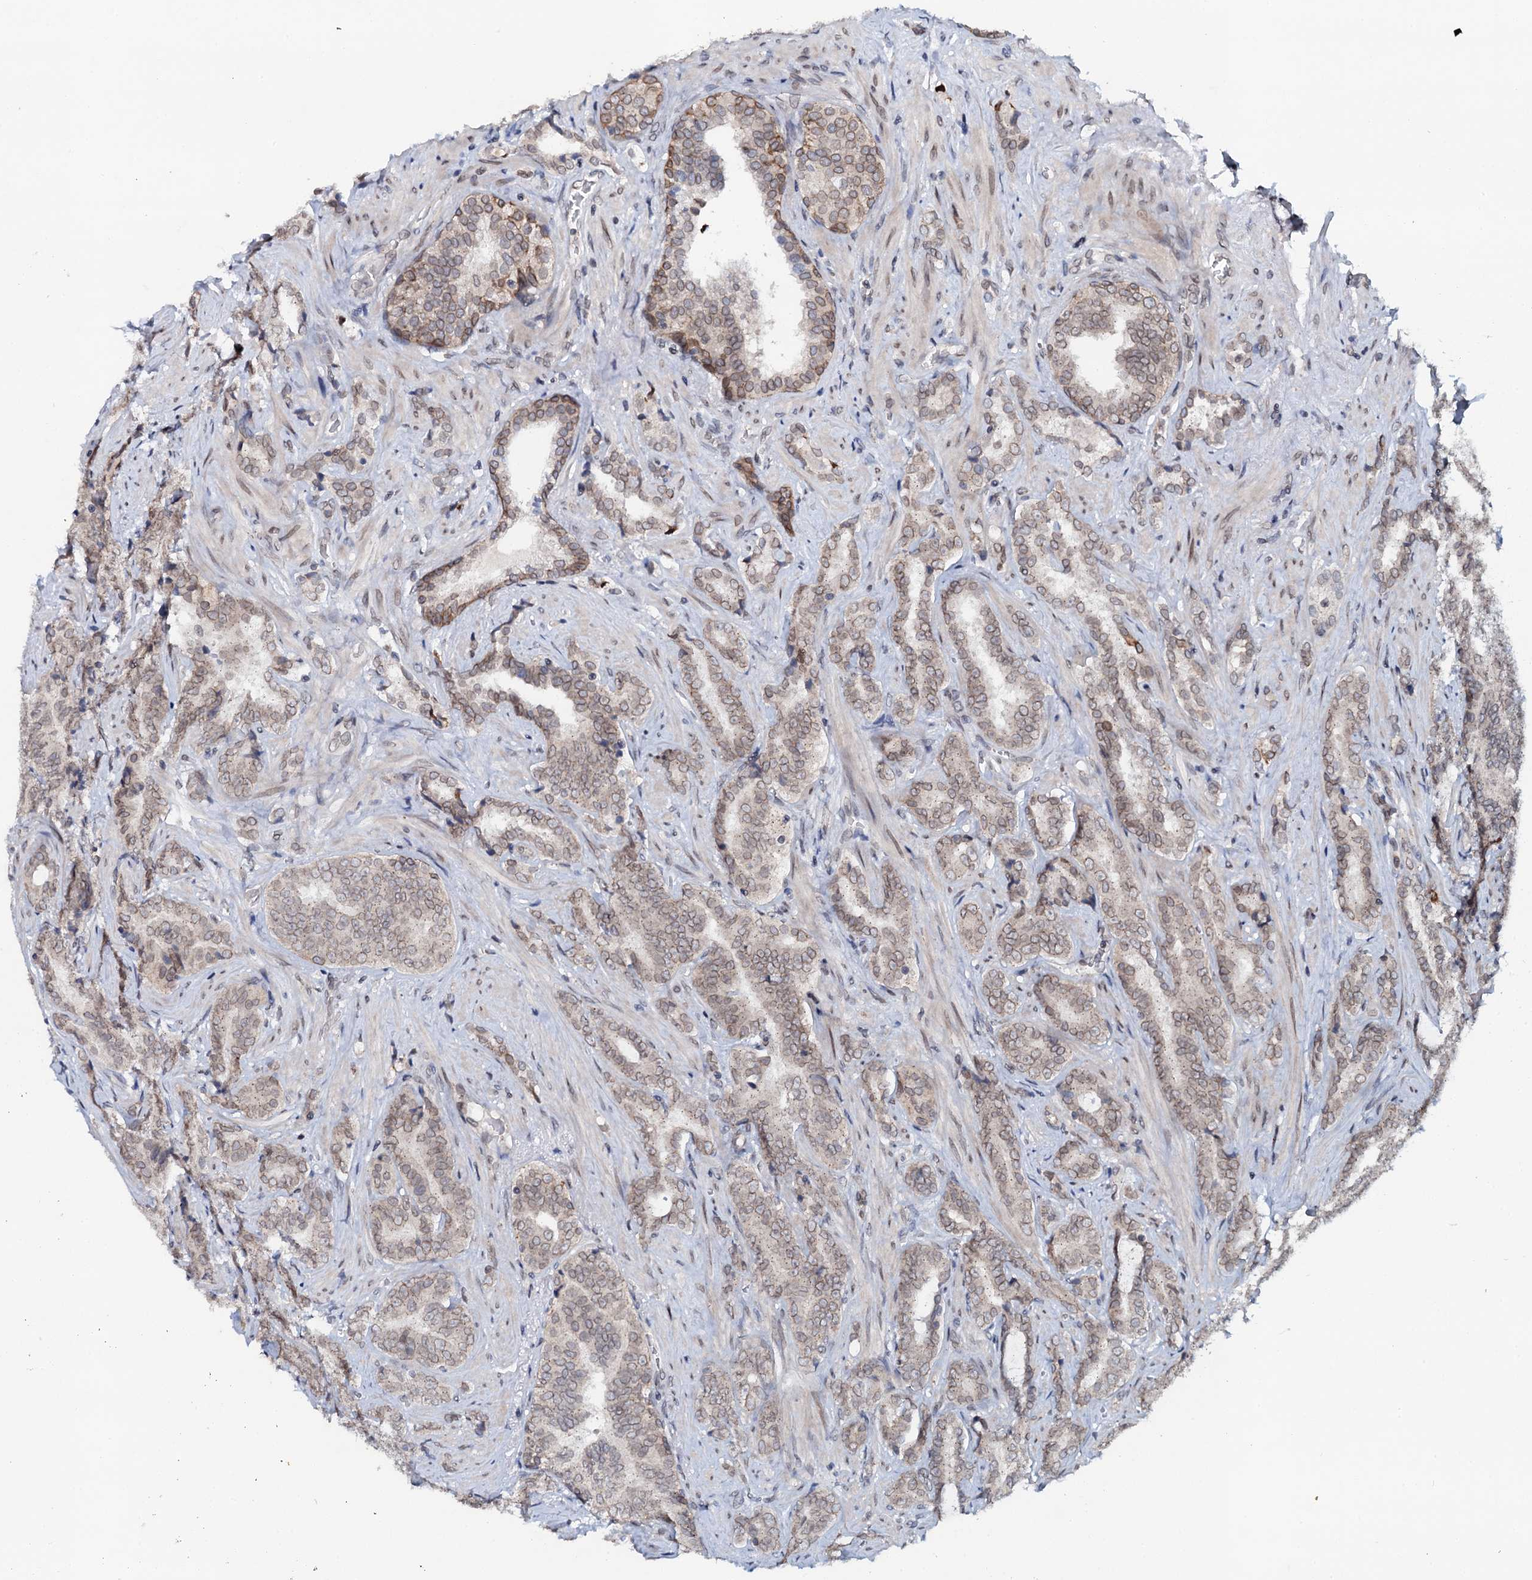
{"staining": {"intensity": "weak", "quantity": ">75%", "location": "cytoplasmic/membranous,nuclear"}, "tissue": "prostate cancer", "cell_type": "Tumor cells", "image_type": "cancer", "snomed": [{"axis": "morphology", "description": "Adenocarcinoma, High grade"}, {"axis": "topography", "description": "Prostate and seminal vesicle, NOS"}], "caption": "This is an image of immunohistochemistry (IHC) staining of prostate adenocarcinoma (high-grade), which shows weak positivity in the cytoplasmic/membranous and nuclear of tumor cells.", "gene": "SNTA1", "patient": {"sex": "male", "age": 67}}